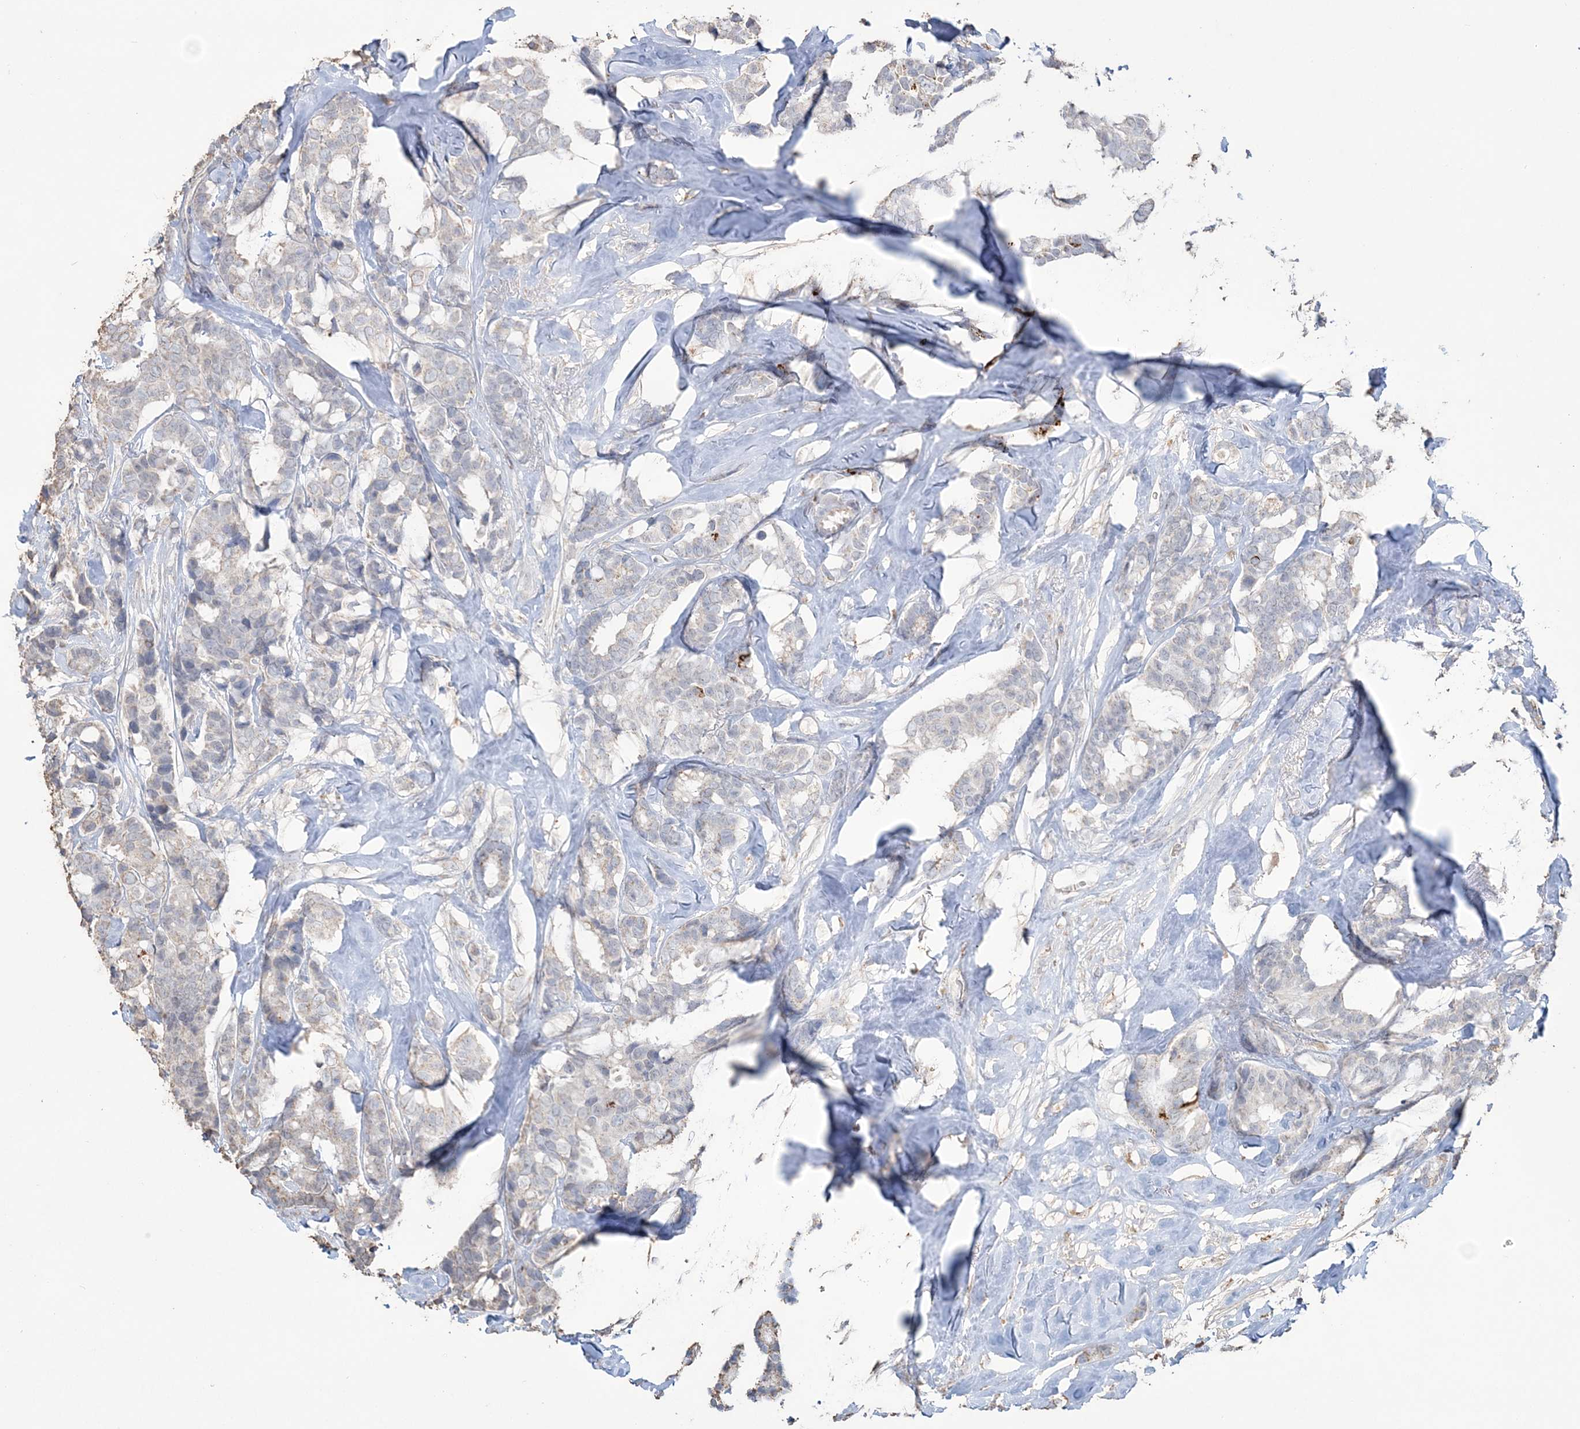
{"staining": {"intensity": "weak", "quantity": "25%-75%", "location": "cytoplasmic/membranous"}, "tissue": "breast cancer", "cell_type": "Tumor cells", "image_type": "cancer", "snomed": [{"axis": "morphology", "description": "Duct carcinoma"}, {"axis": "topography", "description": "Breast"}], "caption": "The image reveals staining of breast invasive ductal carcinoma, revealing weak cytoplasmic/membranous protein positivity (brown color) within tumor cells.", "gene": "SFMBT2", "patient": {"sex": "female", "age": 40}}